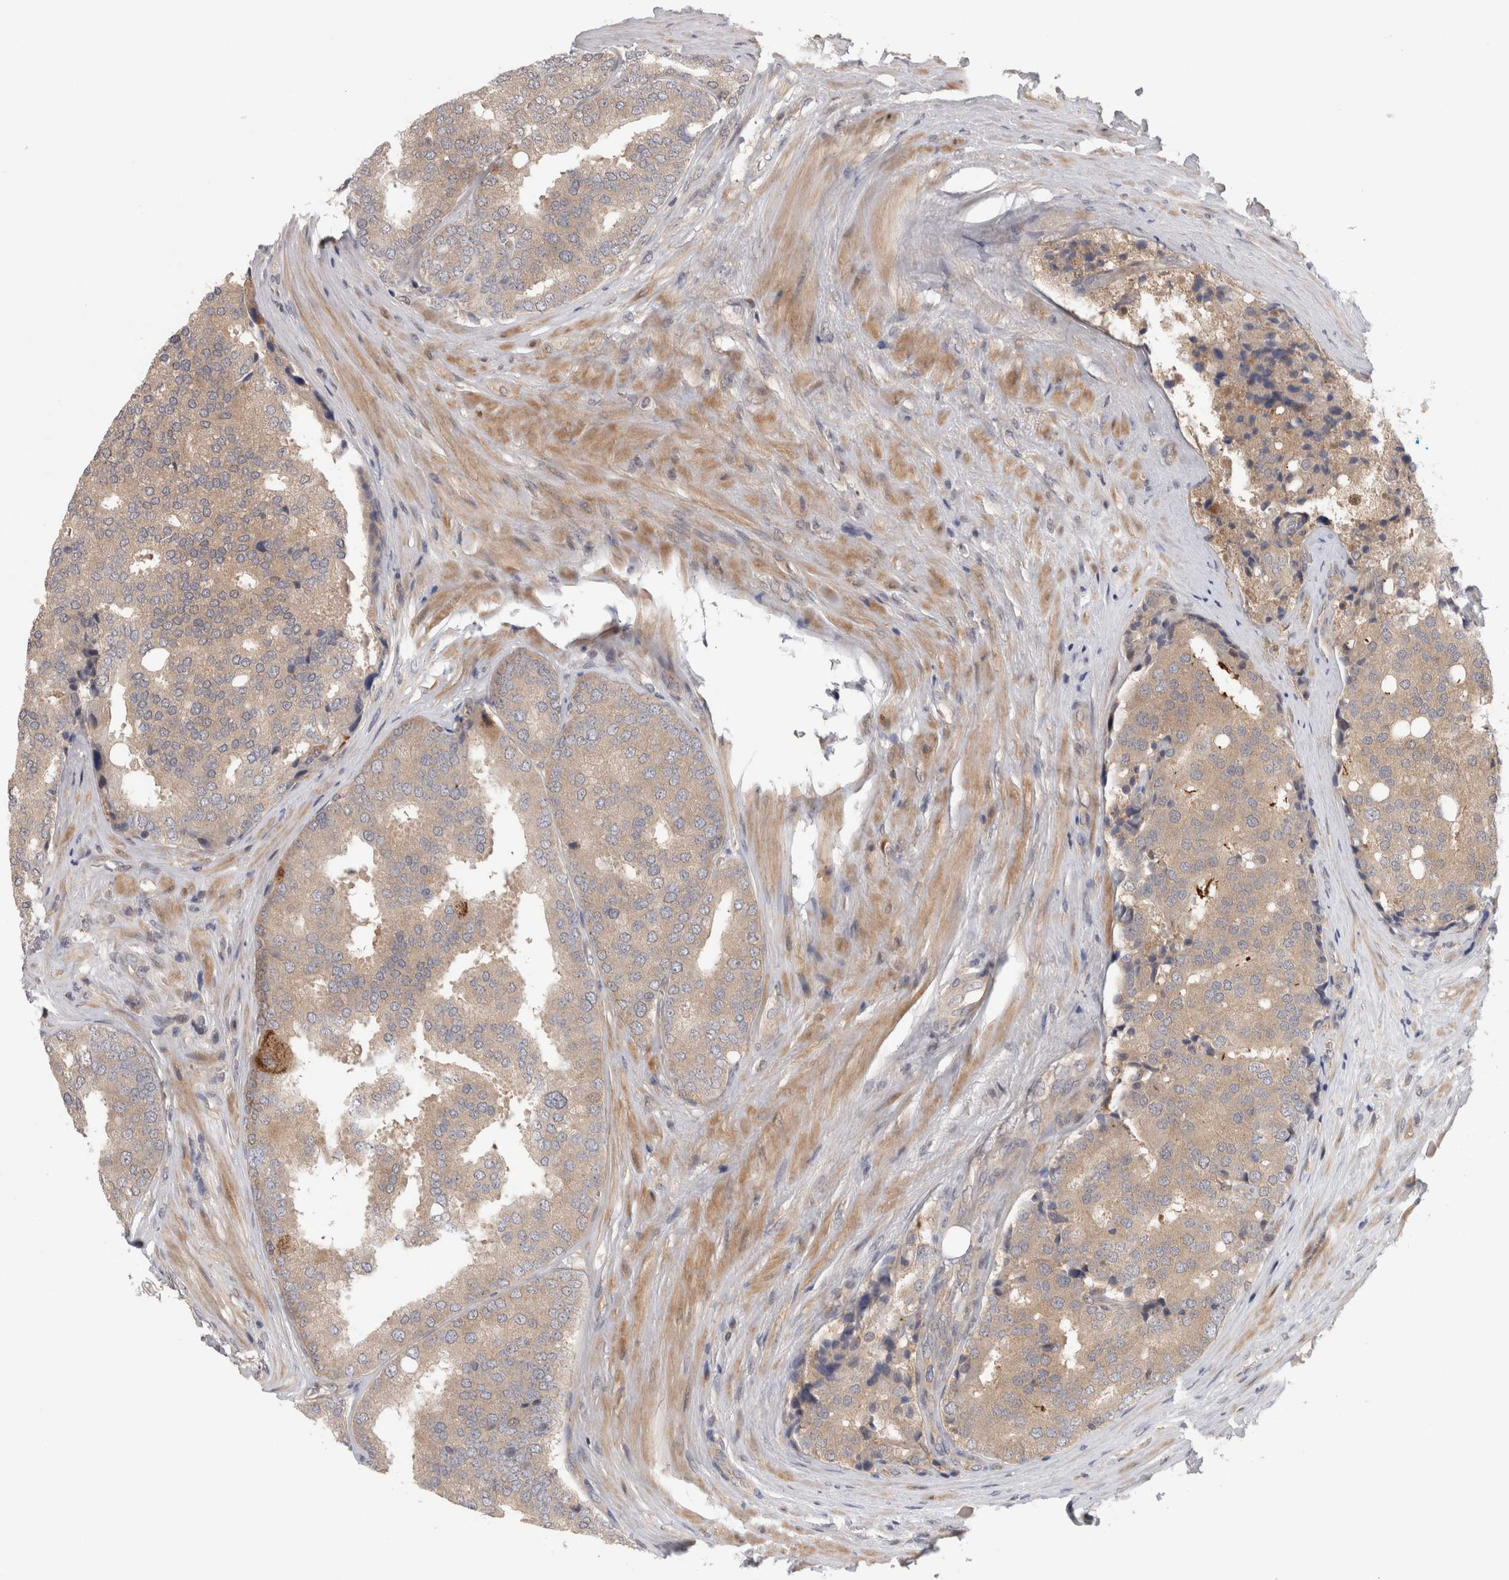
{"staining": {"intensity": "negative", "quantity": "none", "location": "none"}, "tissue": "prostate cancer", "cell_type": "Tumor cells", "image_type": "cancer", "snomed": [{"axis": "morphology", "description": "Adenocarcinoma, High grade"}, {"axis": "topography", "description": "Prostate"}], "caption": "A high-resolution photomicrograph shows IHC staining of adenocarcinoma (high-grade) (prostate), which shows no significant positivity in tumor cells.", "gene": "PIGP", "patient": {"sex": "male", "age": 50}}